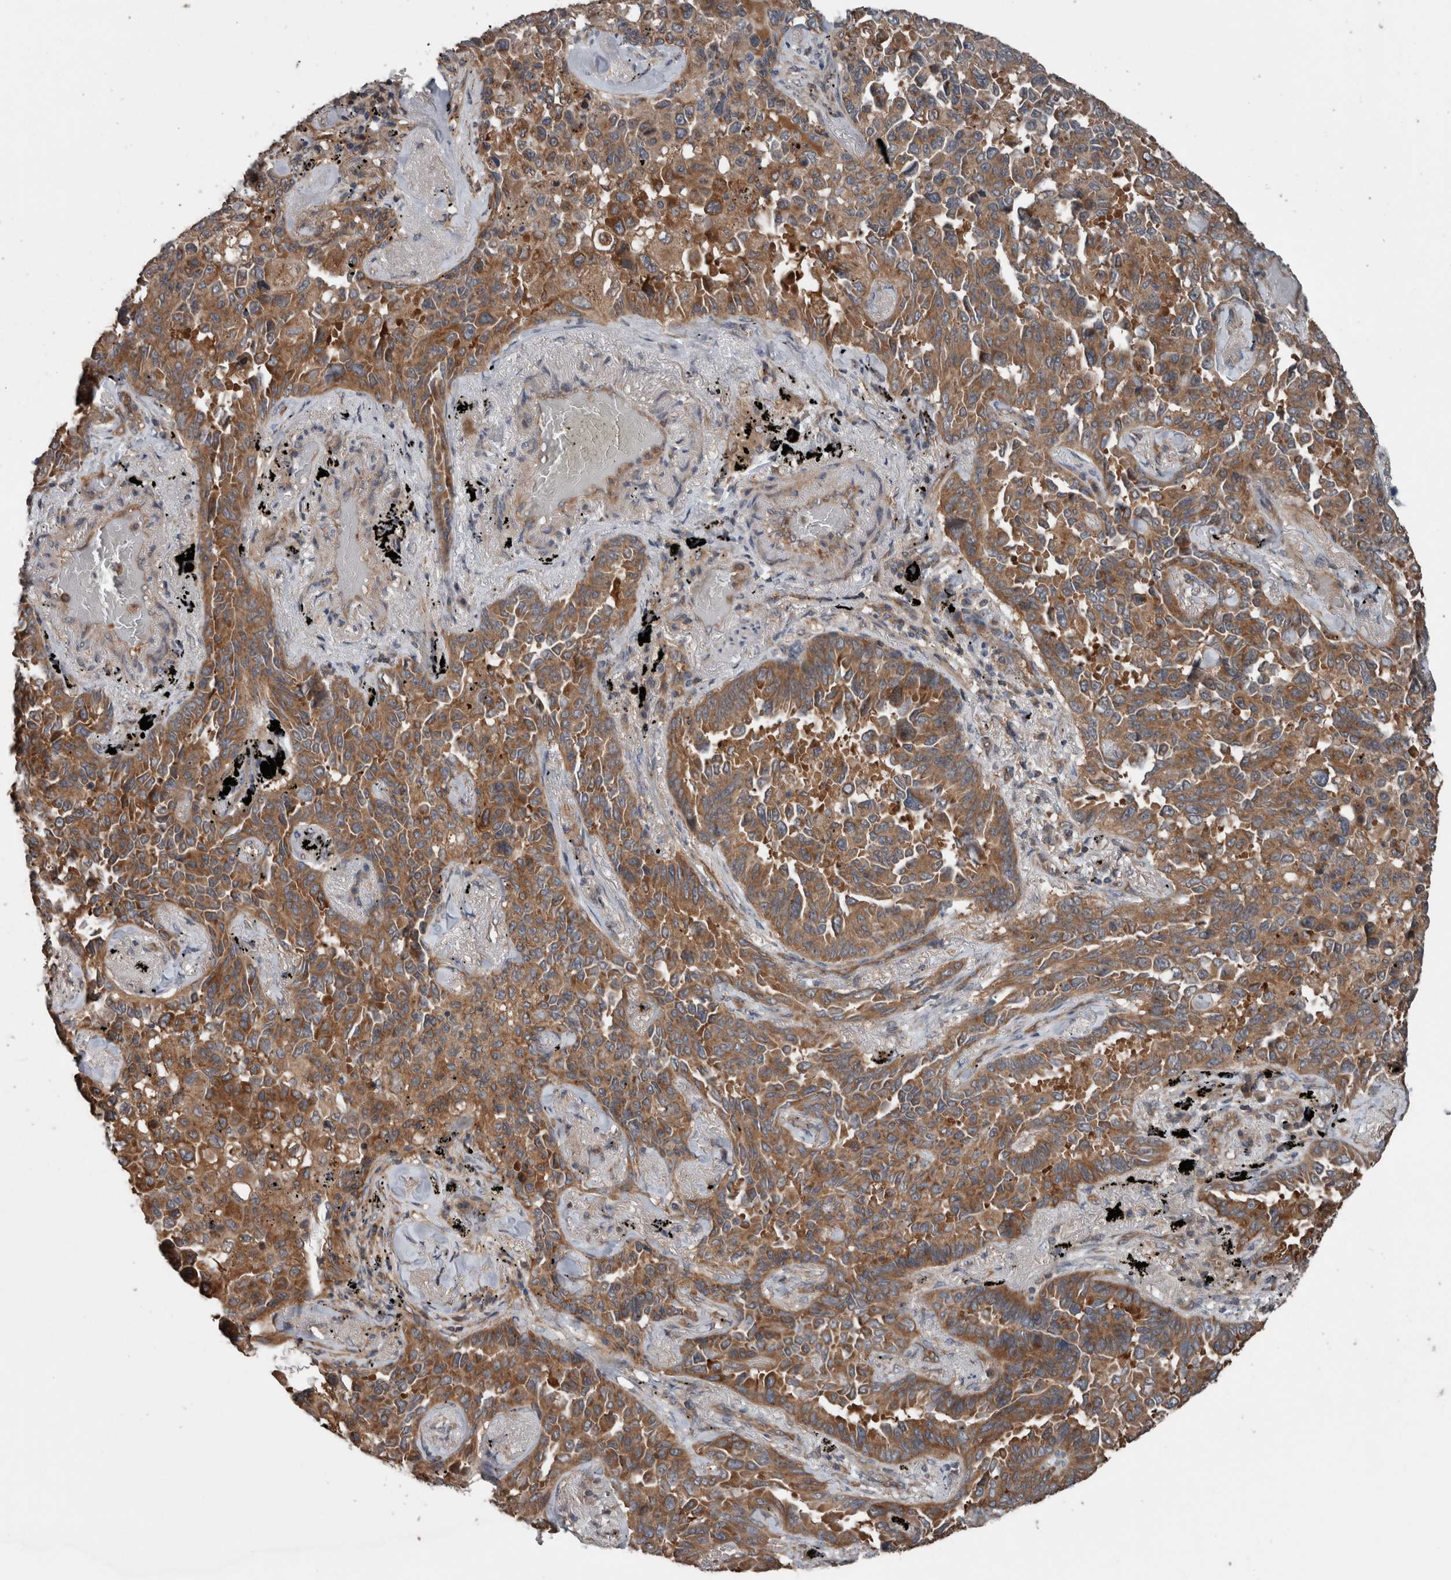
{"staining": {"intensity": "moderate", "quantity": ">75%", "location": "cytoplasmic/membranous"}, "tissue": "lung cancer", "cell_type": "Tumor cells", "image_type": "cancer", "snomed": [{"axis": "morphology", "description": "Adenocarcinoma, NOS"}, {"axis": "topography", "description": "Lung"}], "caption": "Protein expression analysis of adenocarcinoma (lung) exhibits moderate cytoplasmic/membranous expression in approximately >75% of tumor cells. The staining is performed using DAB brown chromogen to label protein expression. The nuclei are counter-stained blue using hematoxylin.", "gene": "RIOK3", "patient": {"sex": "female", "age": 67}}